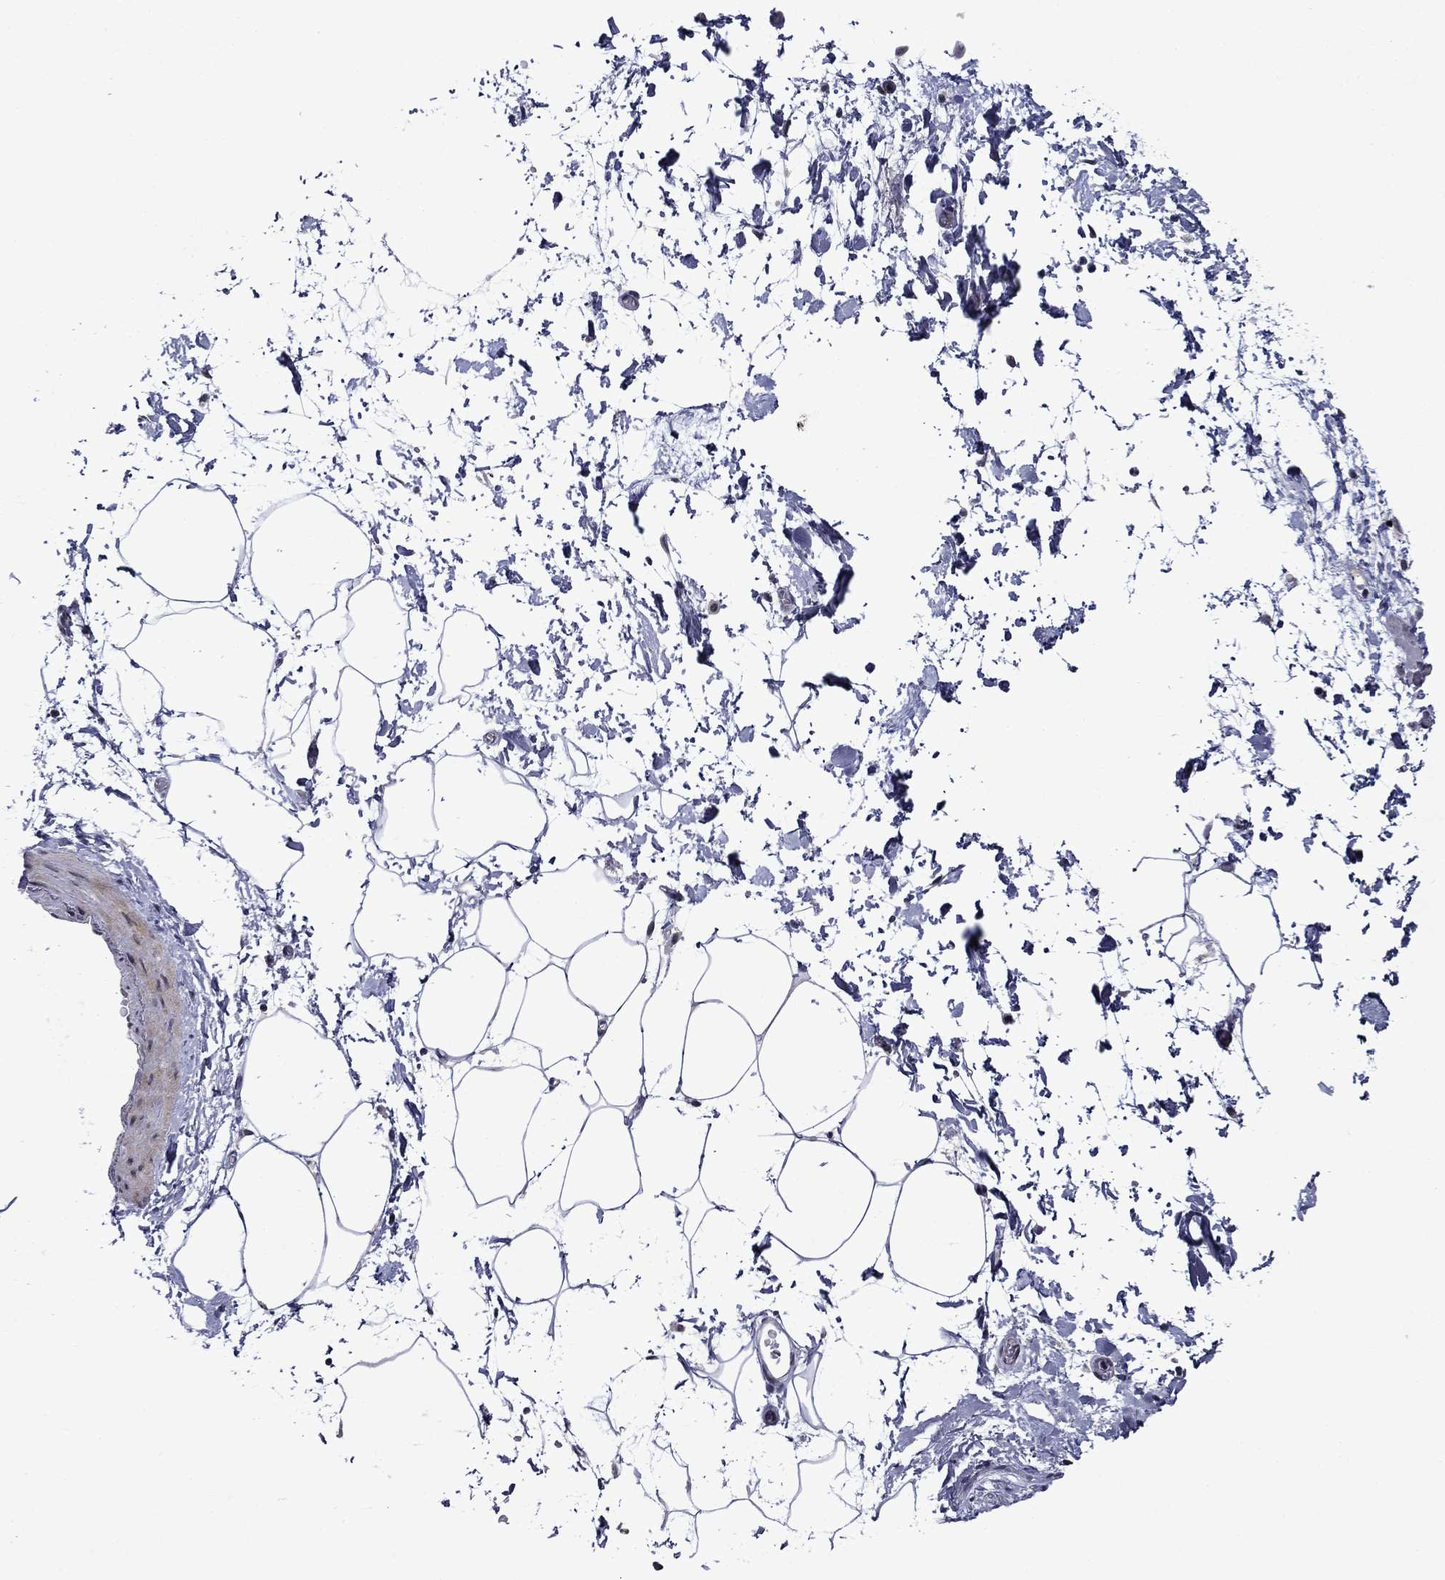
{"staining": {"intensity": "negative", "quantity": "none", "location": "none"}, "tissue": "adipose tissue", "cell_type": "Adipocytes", "image_type": "normal", "snomed": [{"axis": "morphology", "description": "Normal tissue, NOS"}, {"axis": "topography", "description": "Soft tissue"}, {"axis": "topography", "description": "Adipose tissue"}, {"axis": "topography", "description": "Vascular tissue"}, {"axis": "topography", "description": "Peripheral nerve tissue"}], "caption": "Protein analysis of benign adipose tissue exhibits no significant positivity in adipocytes.", "gene": "B3GAT1", "patient": {"sex": "male", "age": 68}}